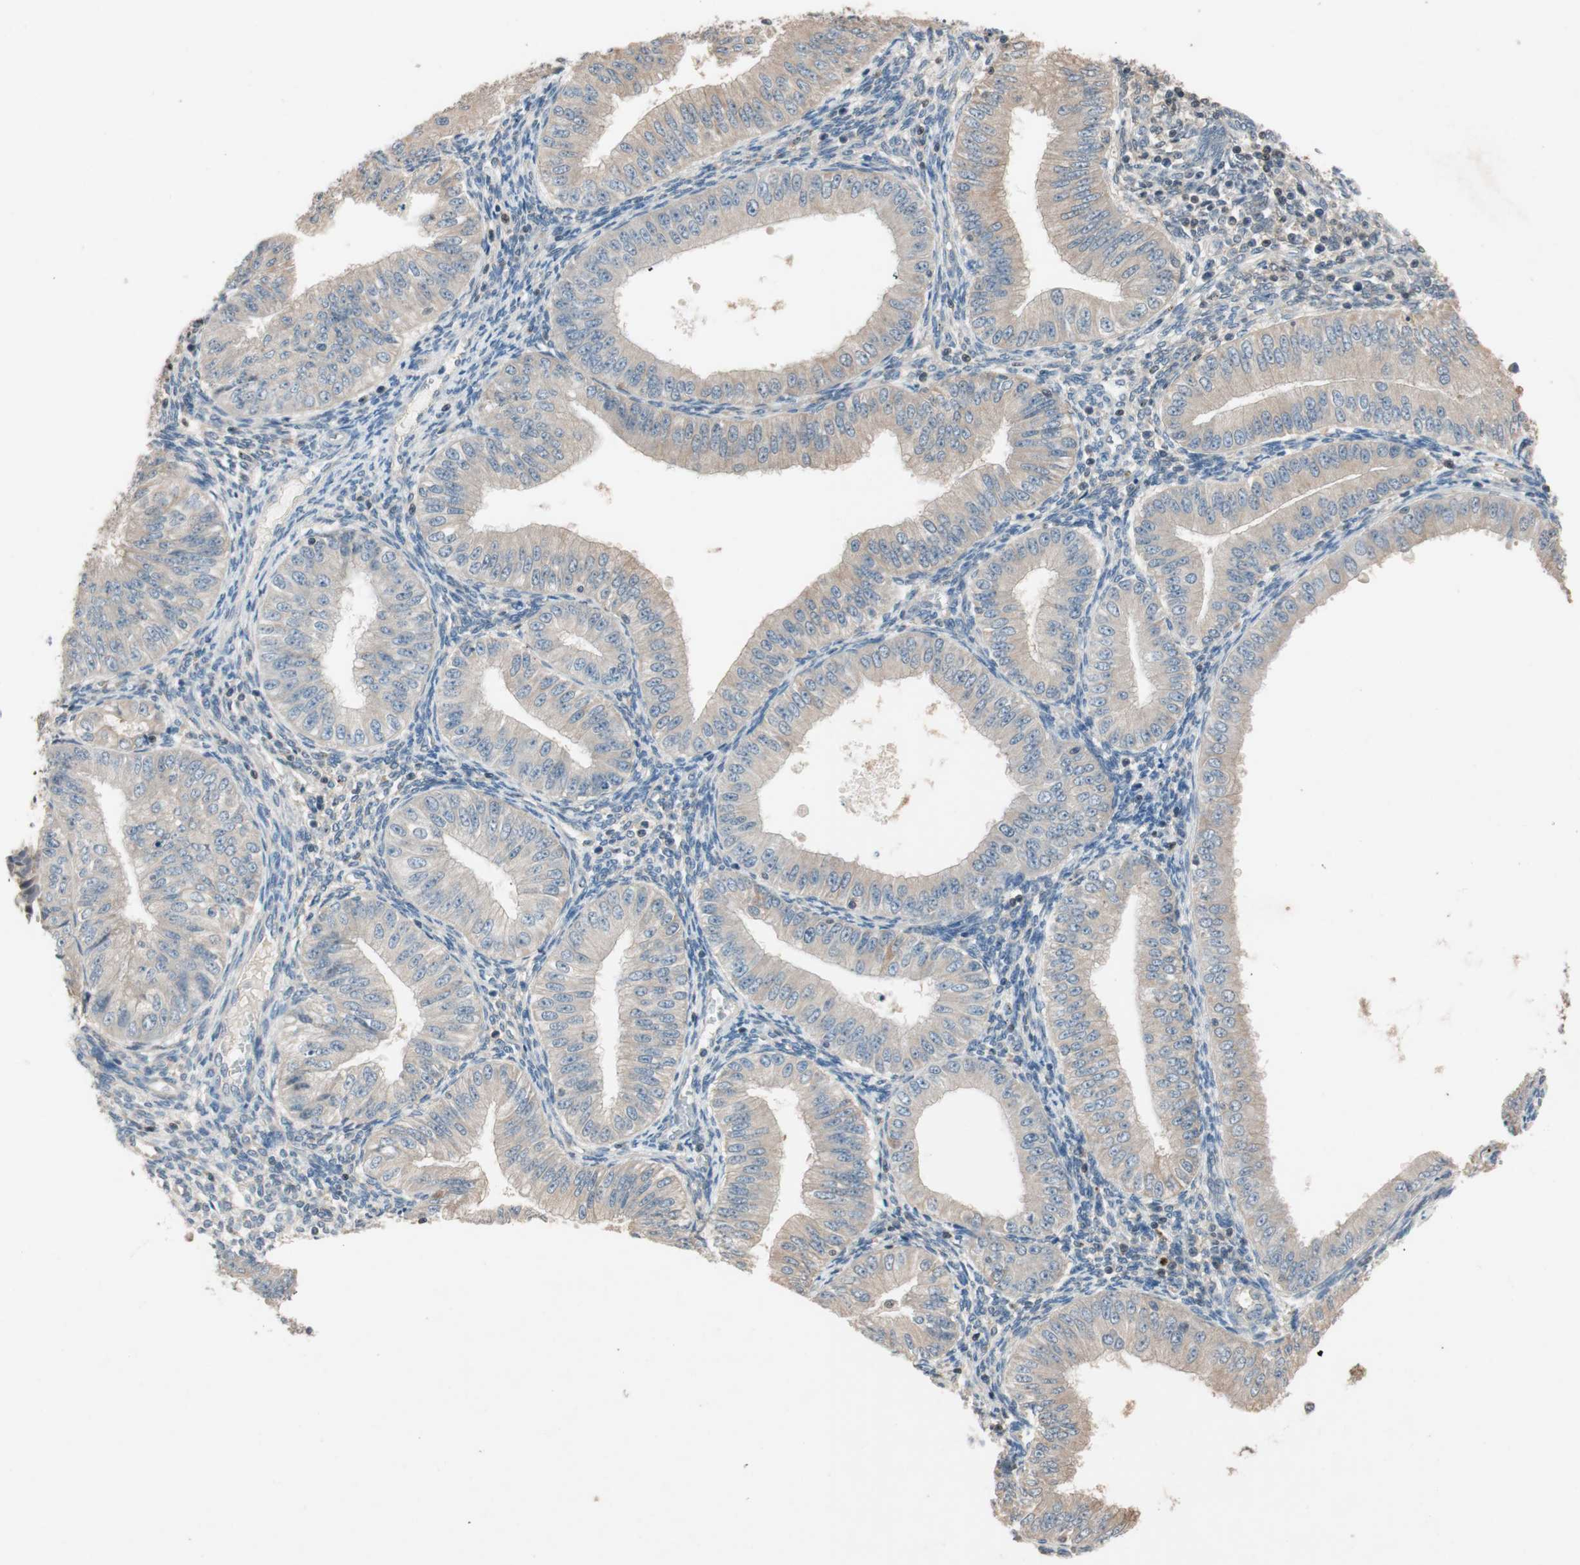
{"staining": {"intensity": "weak", "quantity": ">75%", "location": "cytoplasmic/membranous"}, "tissue": "endometrial cancer", "cell_type": "Tumor cells", "image_type": "cancer", "snomed": [{"axis": "morphology", "description": "Normal tissue, NOS"}, {"axis": "morphology", "description": "Adenocarcinoma, NOS"}, {"axis": "topography", "description": "Endometrium"}], "caption": "Protein expression analysis of human endometrial cancer reveals weak cytoplasmic/membranous positivity in about >75% of tumor cells.", "gene": "SERPINB5", "patient": {"sex": "female", "age": 53}}